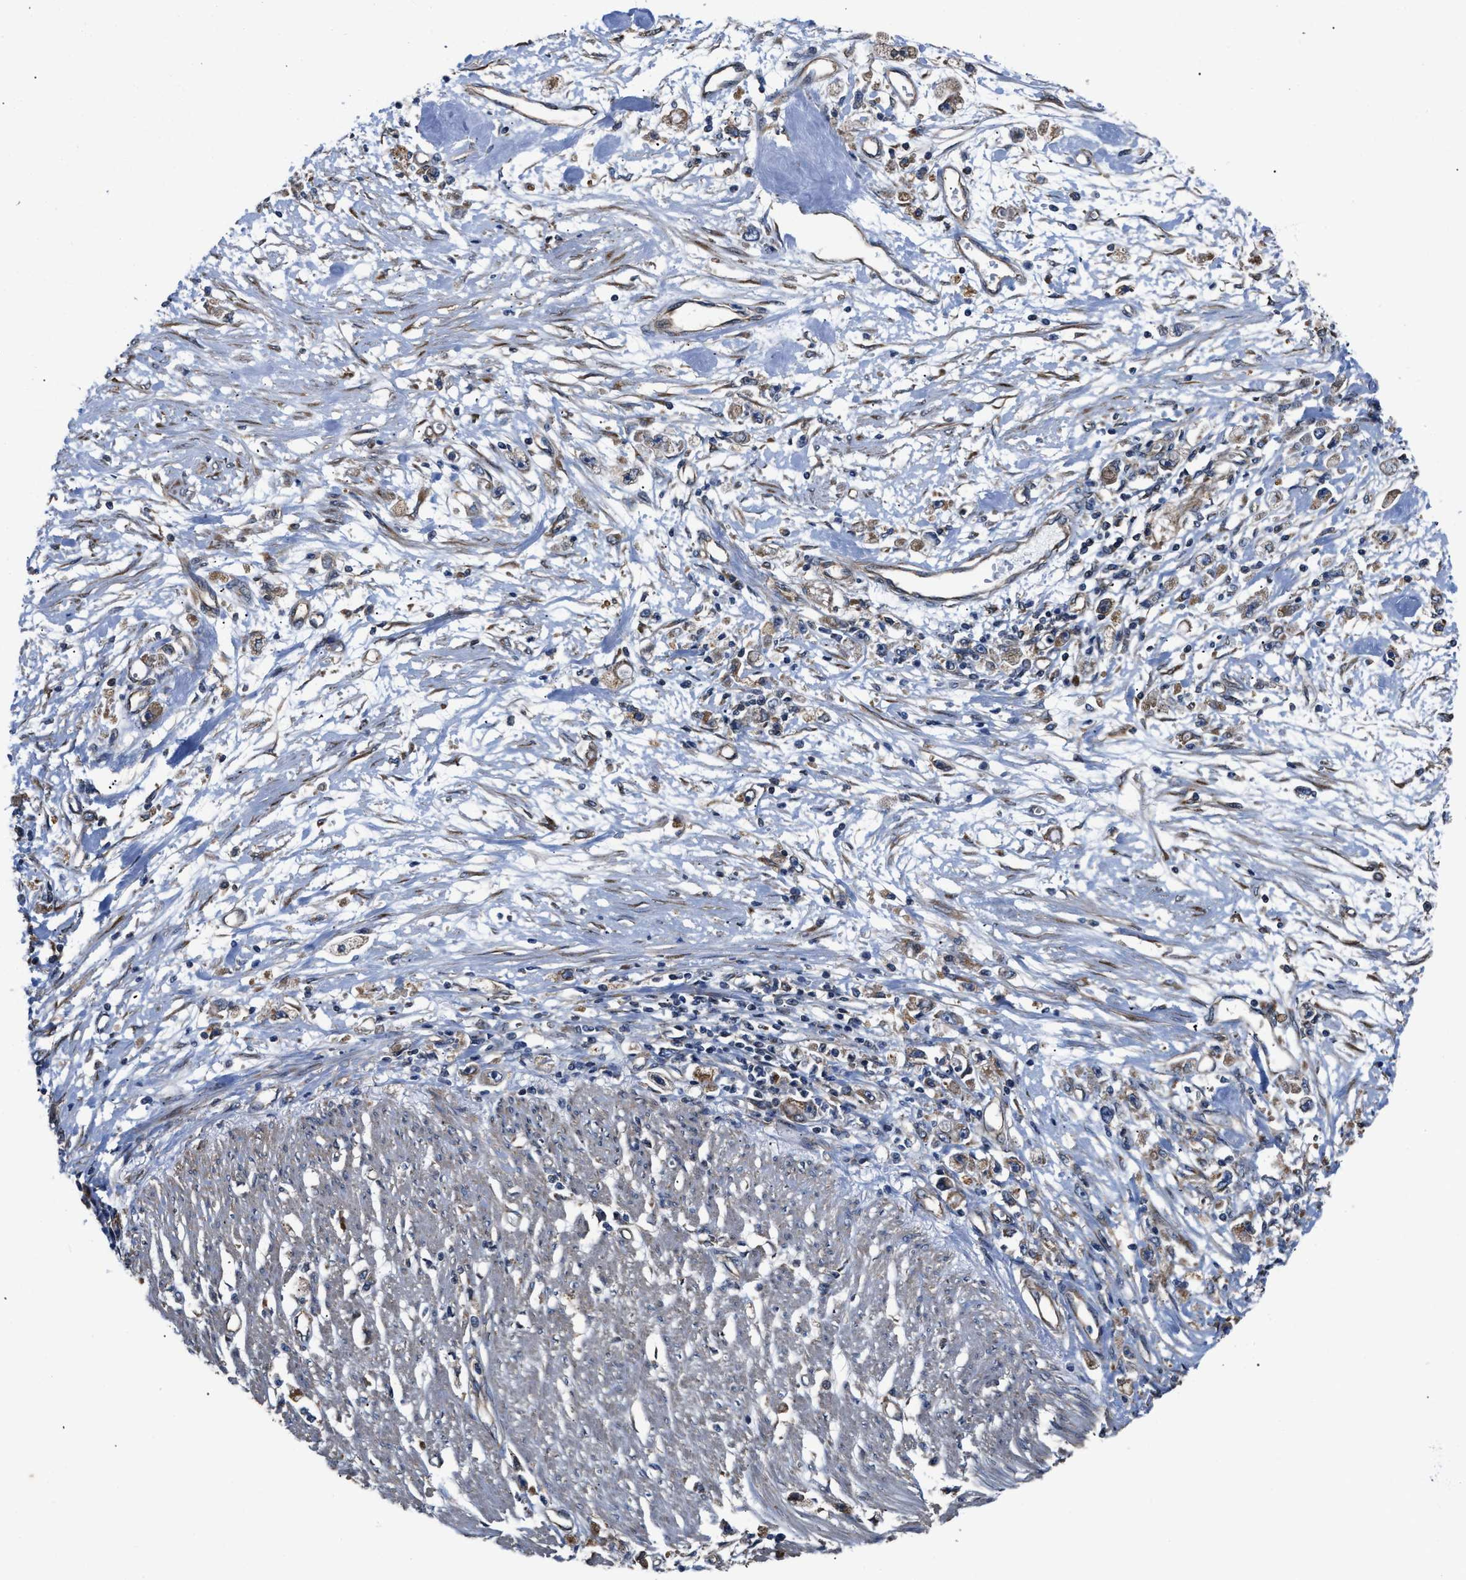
{"staining": {"intensity": "moderate", "quantity": ">75%", "location": "cytoplasmic/membranous"}, "tissue": "stomach cancer", "cell_type": "Tumor cells", "image_type": "cancer", "snomed": [{"axis": "morphology", "description": "Adenocarcinoma, NOS"}, {"axis": "topography", "description": "Stomach"}], "caption": "The micrograph reveals immunohistochemical staining of adenocarcinoma (stomach). There is moderate cytoplasmic/membranous positivity is seen in about >75% of tumor cells.", "gene": "CEP128", "patient": {"sex": "female", "age": 59}}